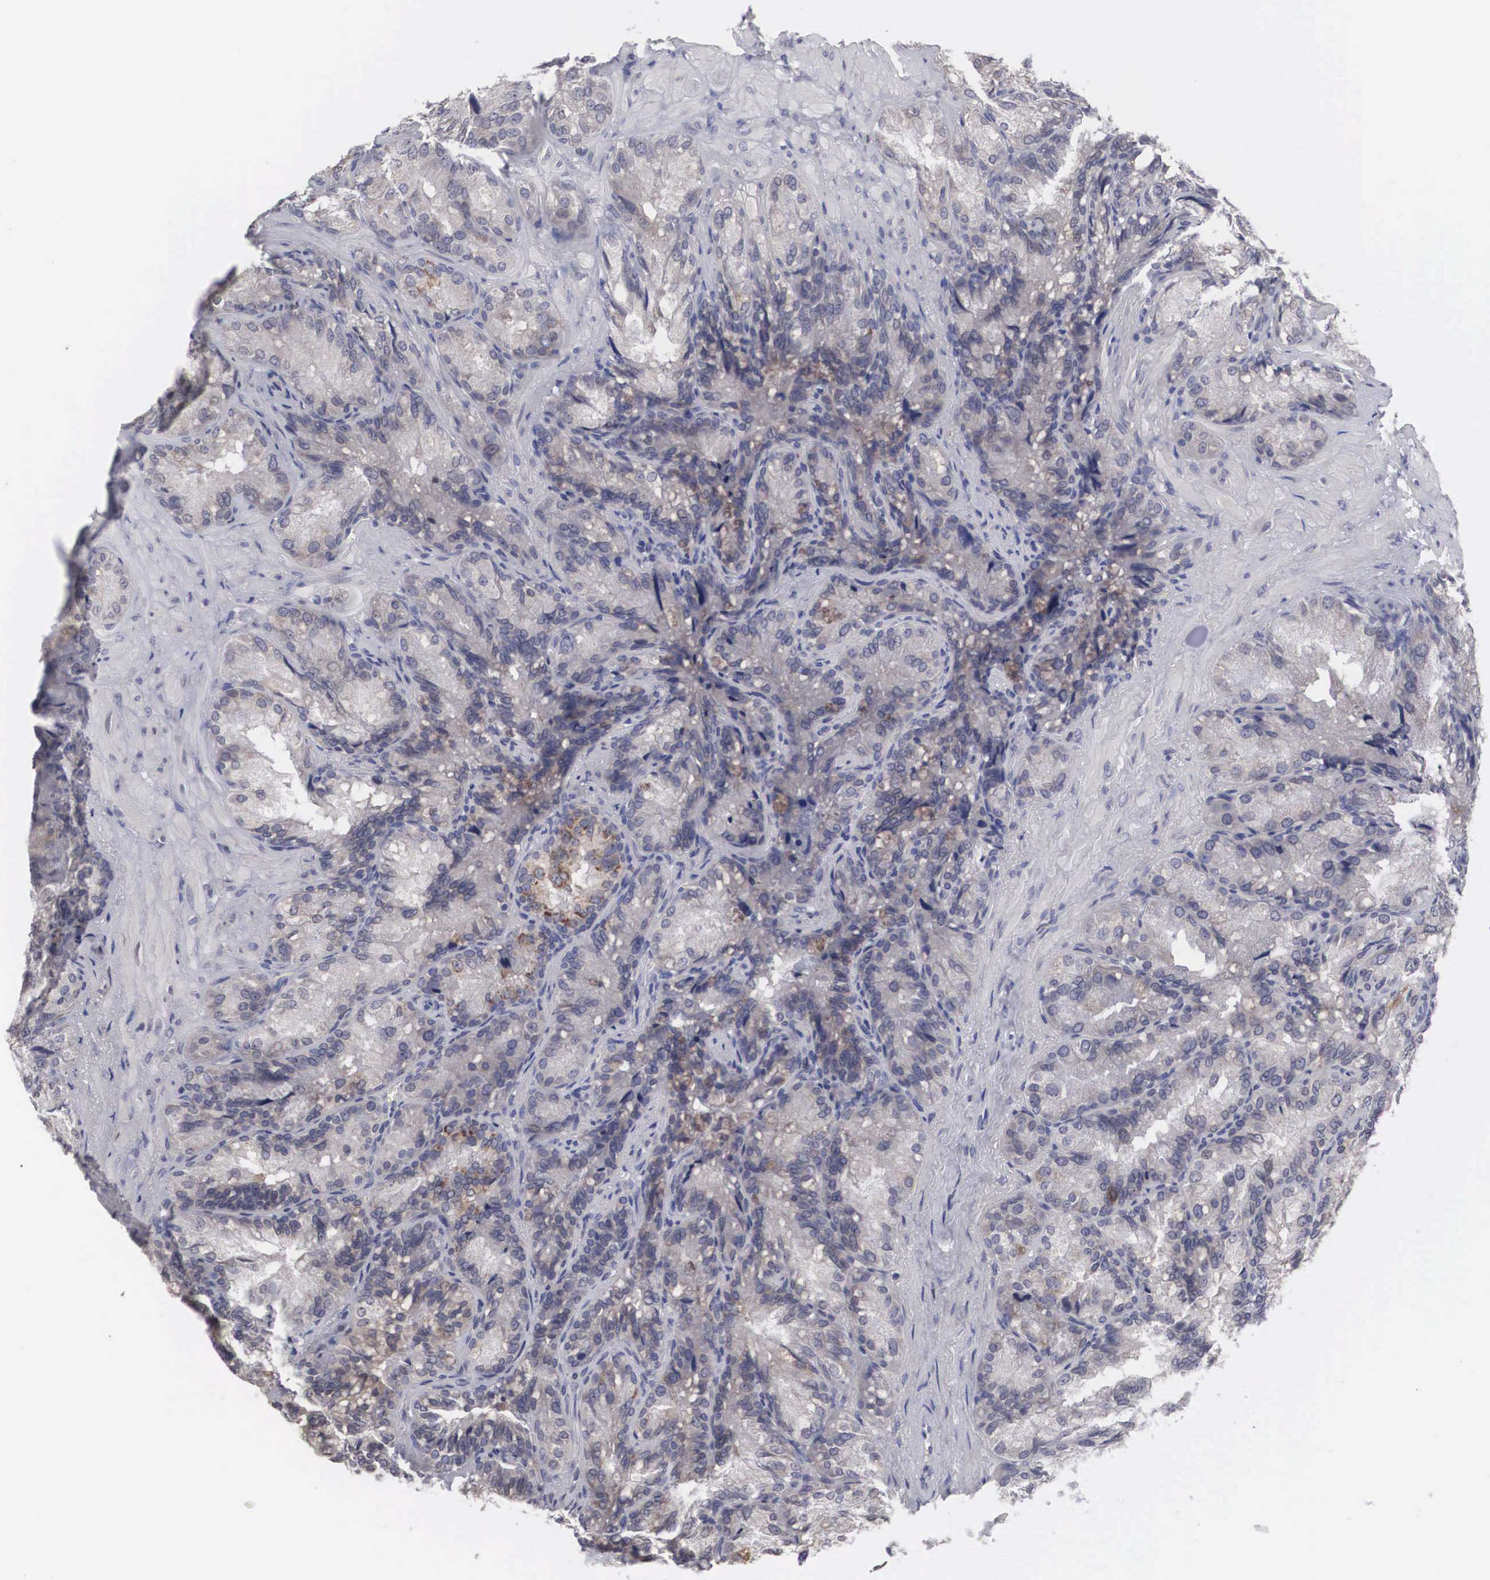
{"staining": {"intensity": "weak", "quantity": "25%-75%", "location": "cytoplasmic/membranous"}, "tissue": "seminal vesicle", "cell_type": "Glandular cells", "image_type": "normal", "snomed": [{"axis": "morphology", "description": "Normal tissue, NOS"}, {"axis": "topography", "description": "Seminal veicle"}], "caption": "Protein analysis of unremarkable seminal vesicle reveals weak cytoplasmic/membranous positivity in approximately 25%-75% of glandular cells. (brown staining indicates protein expression, while blue staining denotes nuclei).", "gene": "HMOX1", "patient": {"sex": "male", "age": 69}}